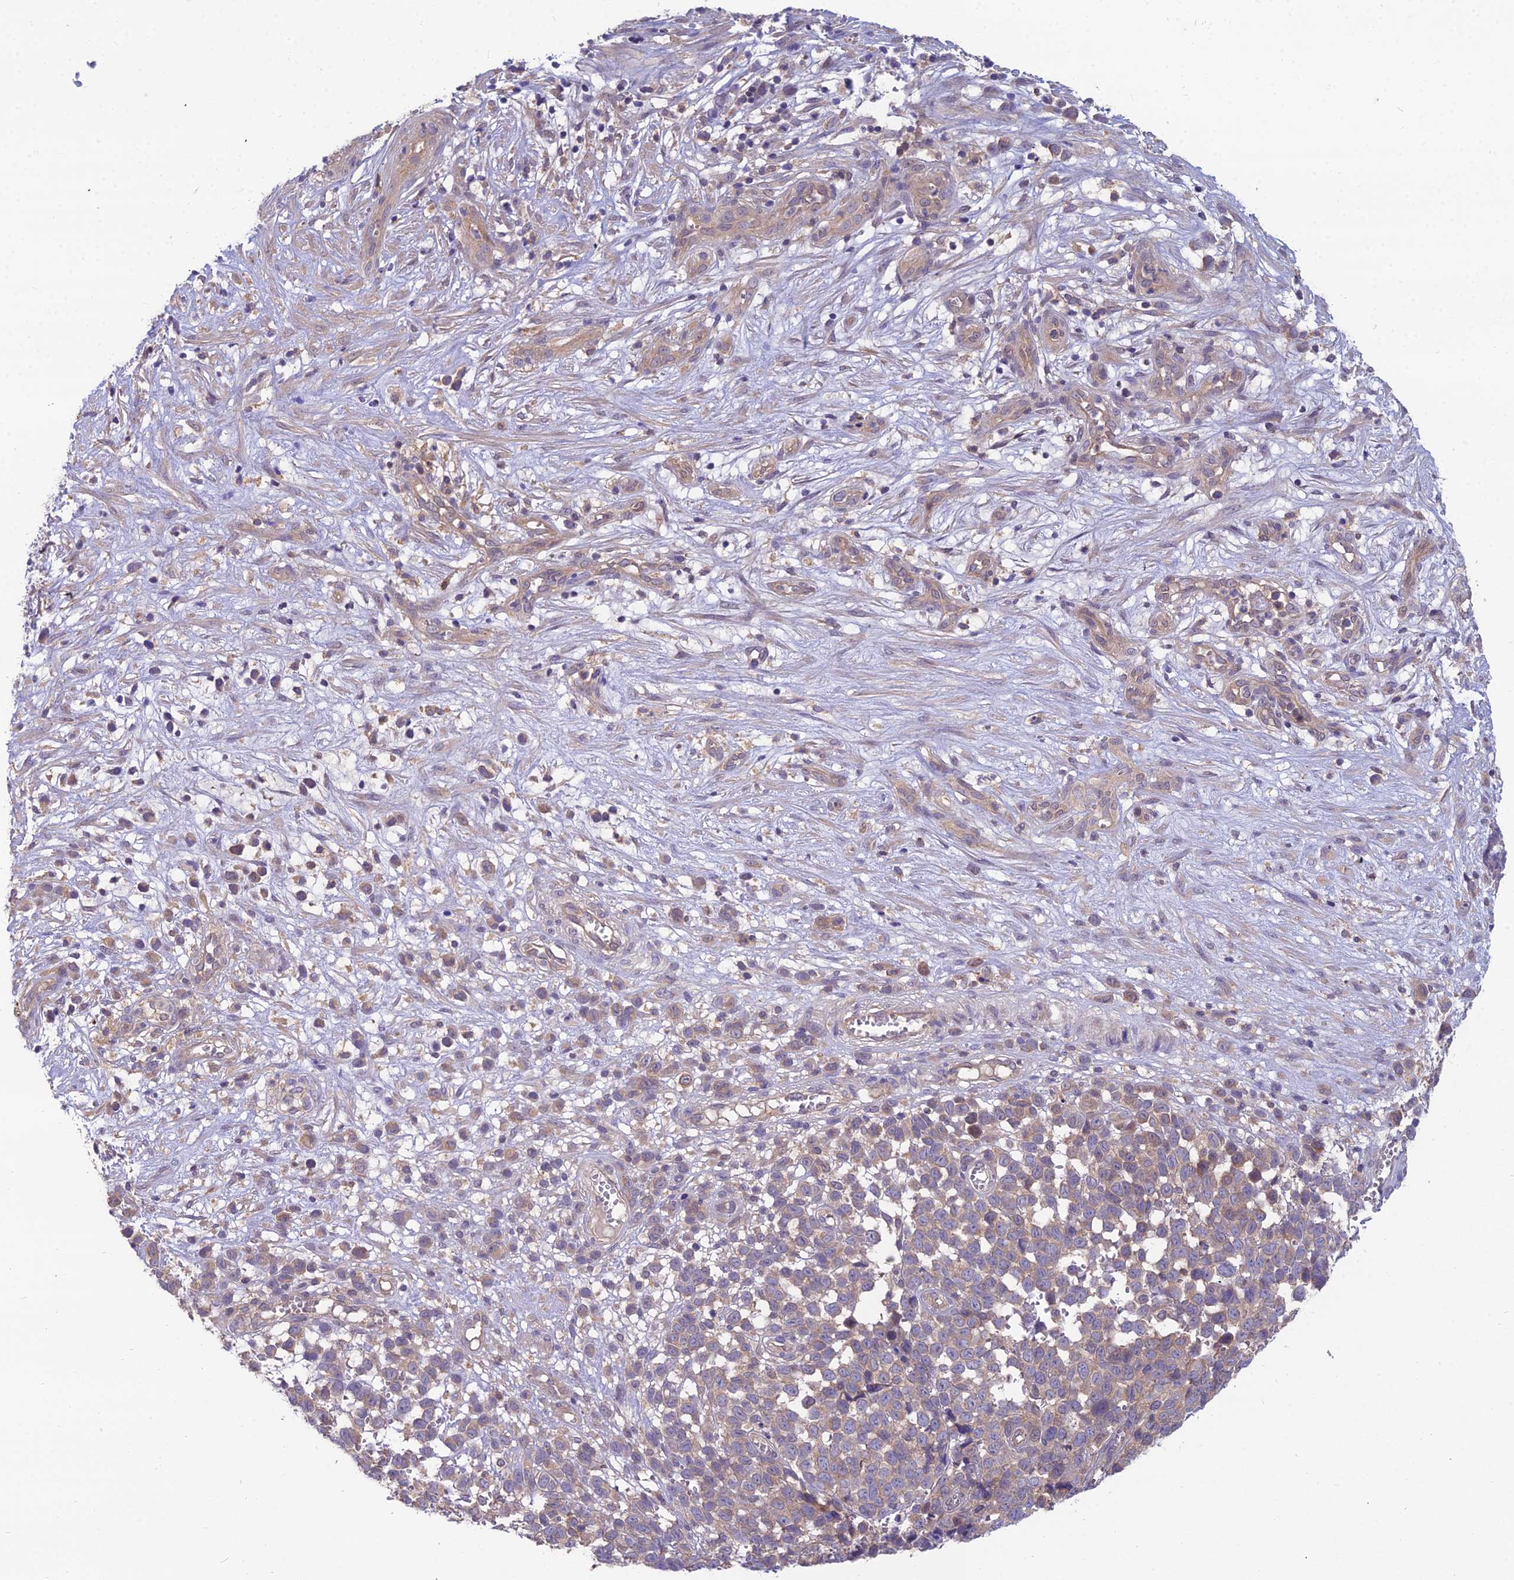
{"staining": {"intensity": "weak", "quantity": "<25%", "location": "cytoplasmic/membranous"}, "tissue": "melanoma", "cell_type": "Tumor cells", "image_type": "cancer", "snomed": [{"axis": "morphology", "description": "Malignant melanoma, NOS"}, {"axis": "topography", "description": "Nose, NOS"}], "caption": "Tumor cells are negative for brown protein staining in malignant melanoma.", "gene": "MVD", "patient": {"sex": "female", "age": 48}}